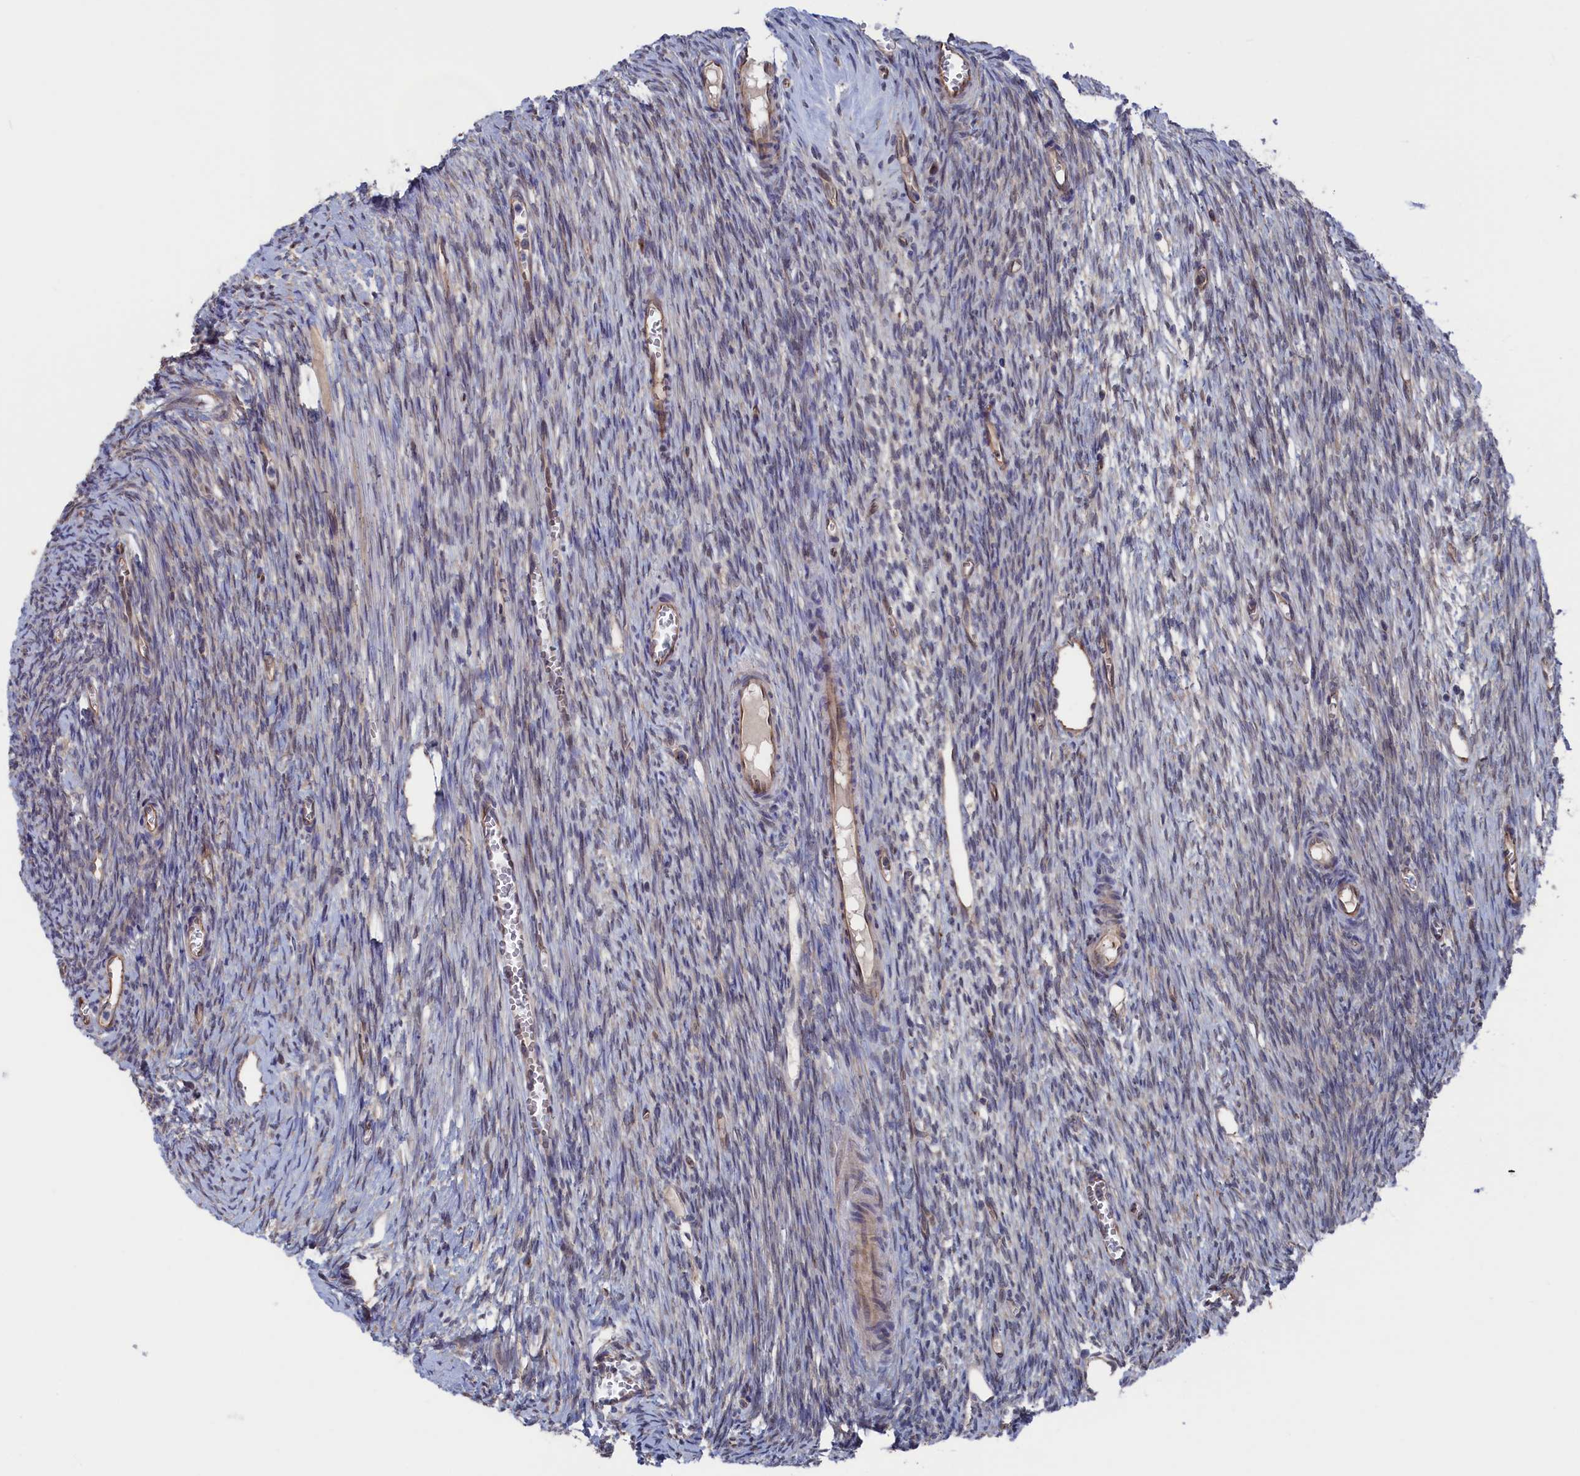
{"staining": {"intensity": "moderate", "quantity": ">75%", "location": "cytoplasmic/membranous"}, "tissue": "ovary", "cell_type": "Follicle cells", "image_type": "normal", "snomed": [{"axis": "morphology", "description": "Normal tissue, NOS"}, {"axis": "topography", "description": "Ovary"}], "caption": "Protein expression analysis of benign ovary displays moderate cytoplasmic/membranous expression in approximately >75% of follicle cells.", "gene": "NUTF2", "patient": {"sex": "female", "age": 44}}